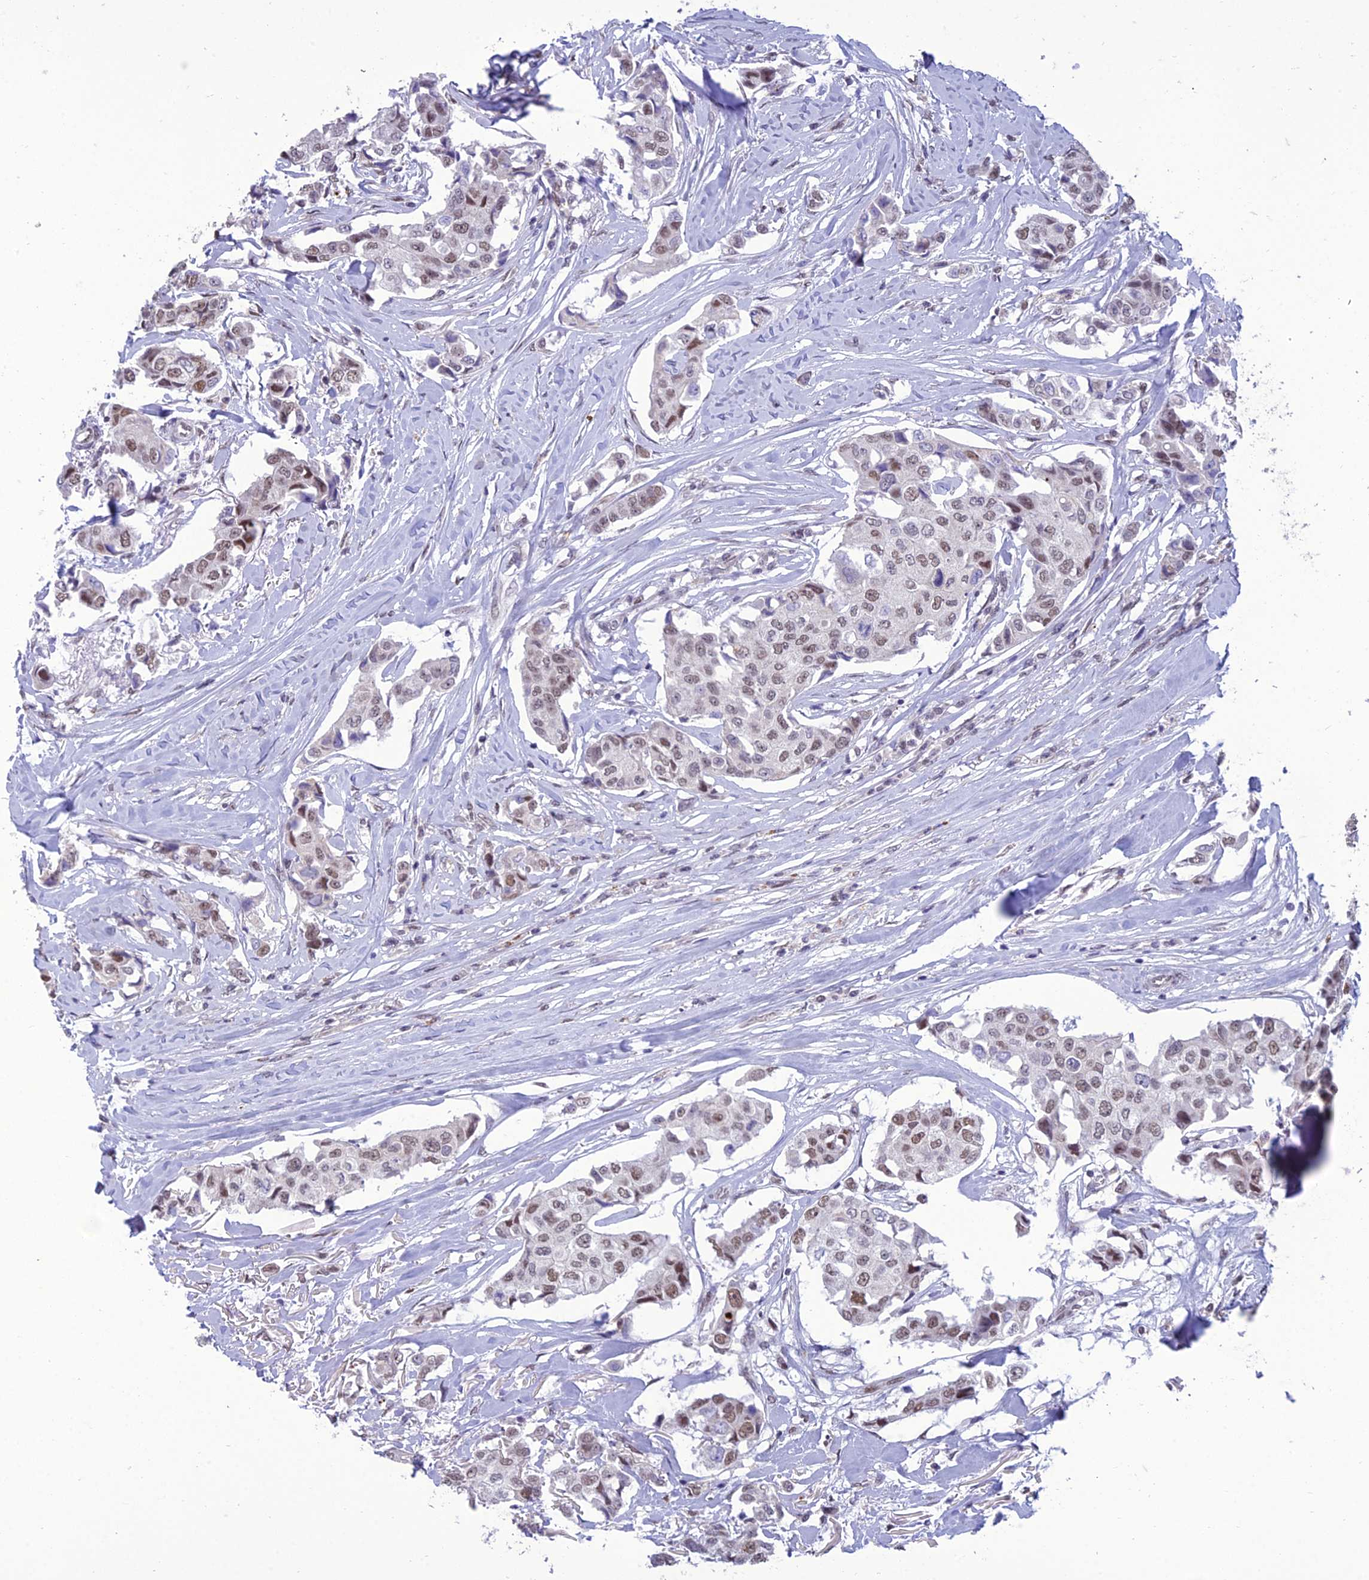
{"staining": {"intensity": "weak", "quantity": ">75%", "location": "nuclear"}, "tissue": "breast cancer", "cell_type": "Tumor cells", "image_type": "cancer", "snomed": [{"axis": "morphology", "description": "Duct carcinoma"}, {"axis": "topography", "description": "Breast"}], "caption": "Approximately >75% of tumor cells in breast cancer (infiltrating ductal carcinoma) show weak nuclear protein staining as visualized by brown immunohistochemical staining.", "gene": "RANBP3", "patient": {"sex": "female", "age": 80}}